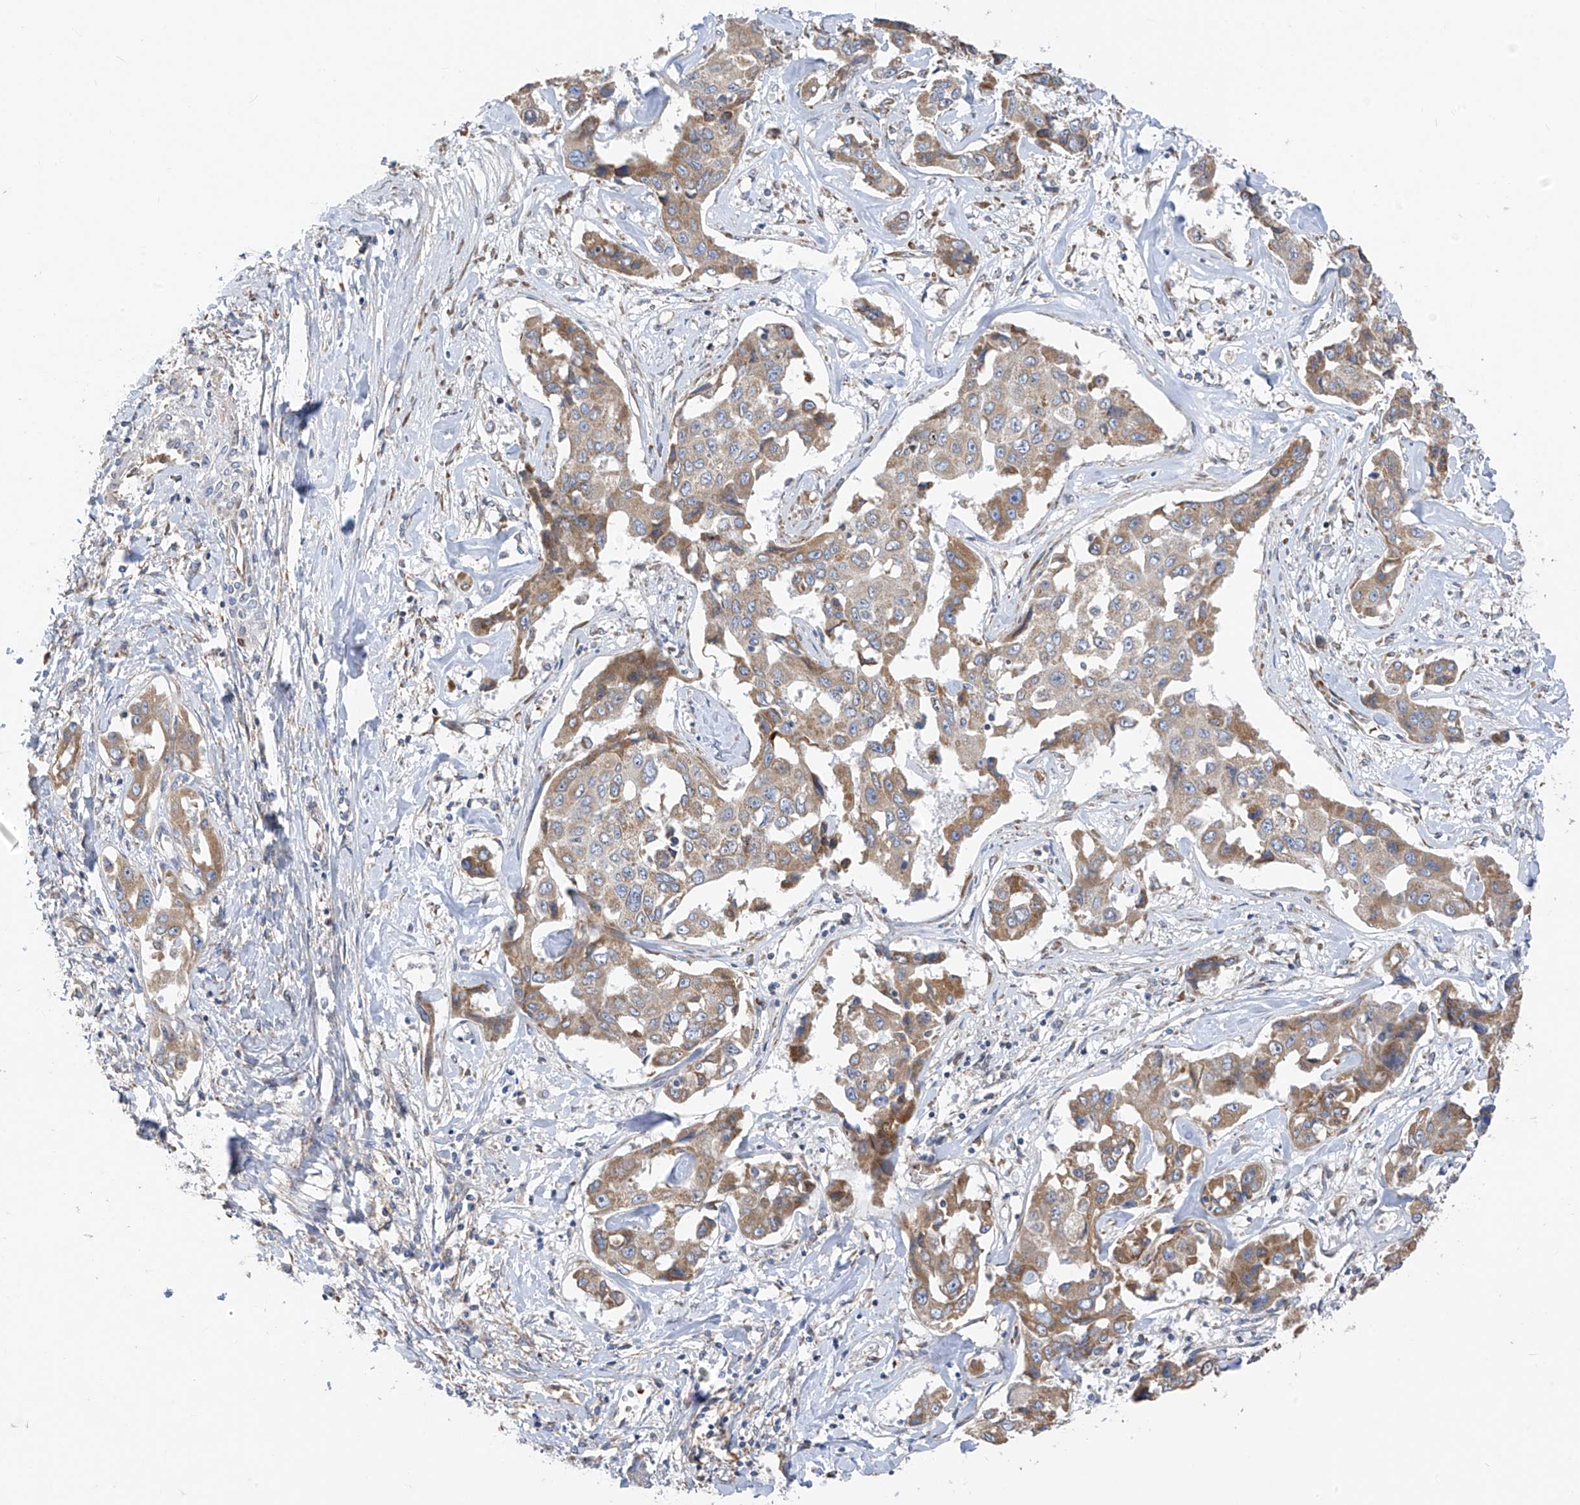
{"staining": {"intensity": "moderate", "quantity": ">75%", "location": "cytoplasmic/membranous"}, "tissue": "liver cancer", "cell_type": "Tumor cells", "image_type": "cancer", "snomed": [{"axis": "morphology", "description": "Cholangiocarcinoma"}, {"axis": "topography", "description": "Liver"}], "caption": "A medium amount of moderate cytoplasmic/membranous staining is identified in about >75% of tumor cells in cholangiocarcinoma (liver) tissue.", "gene": "EOMES", "patient": {"sex": "male", "age": 59}}